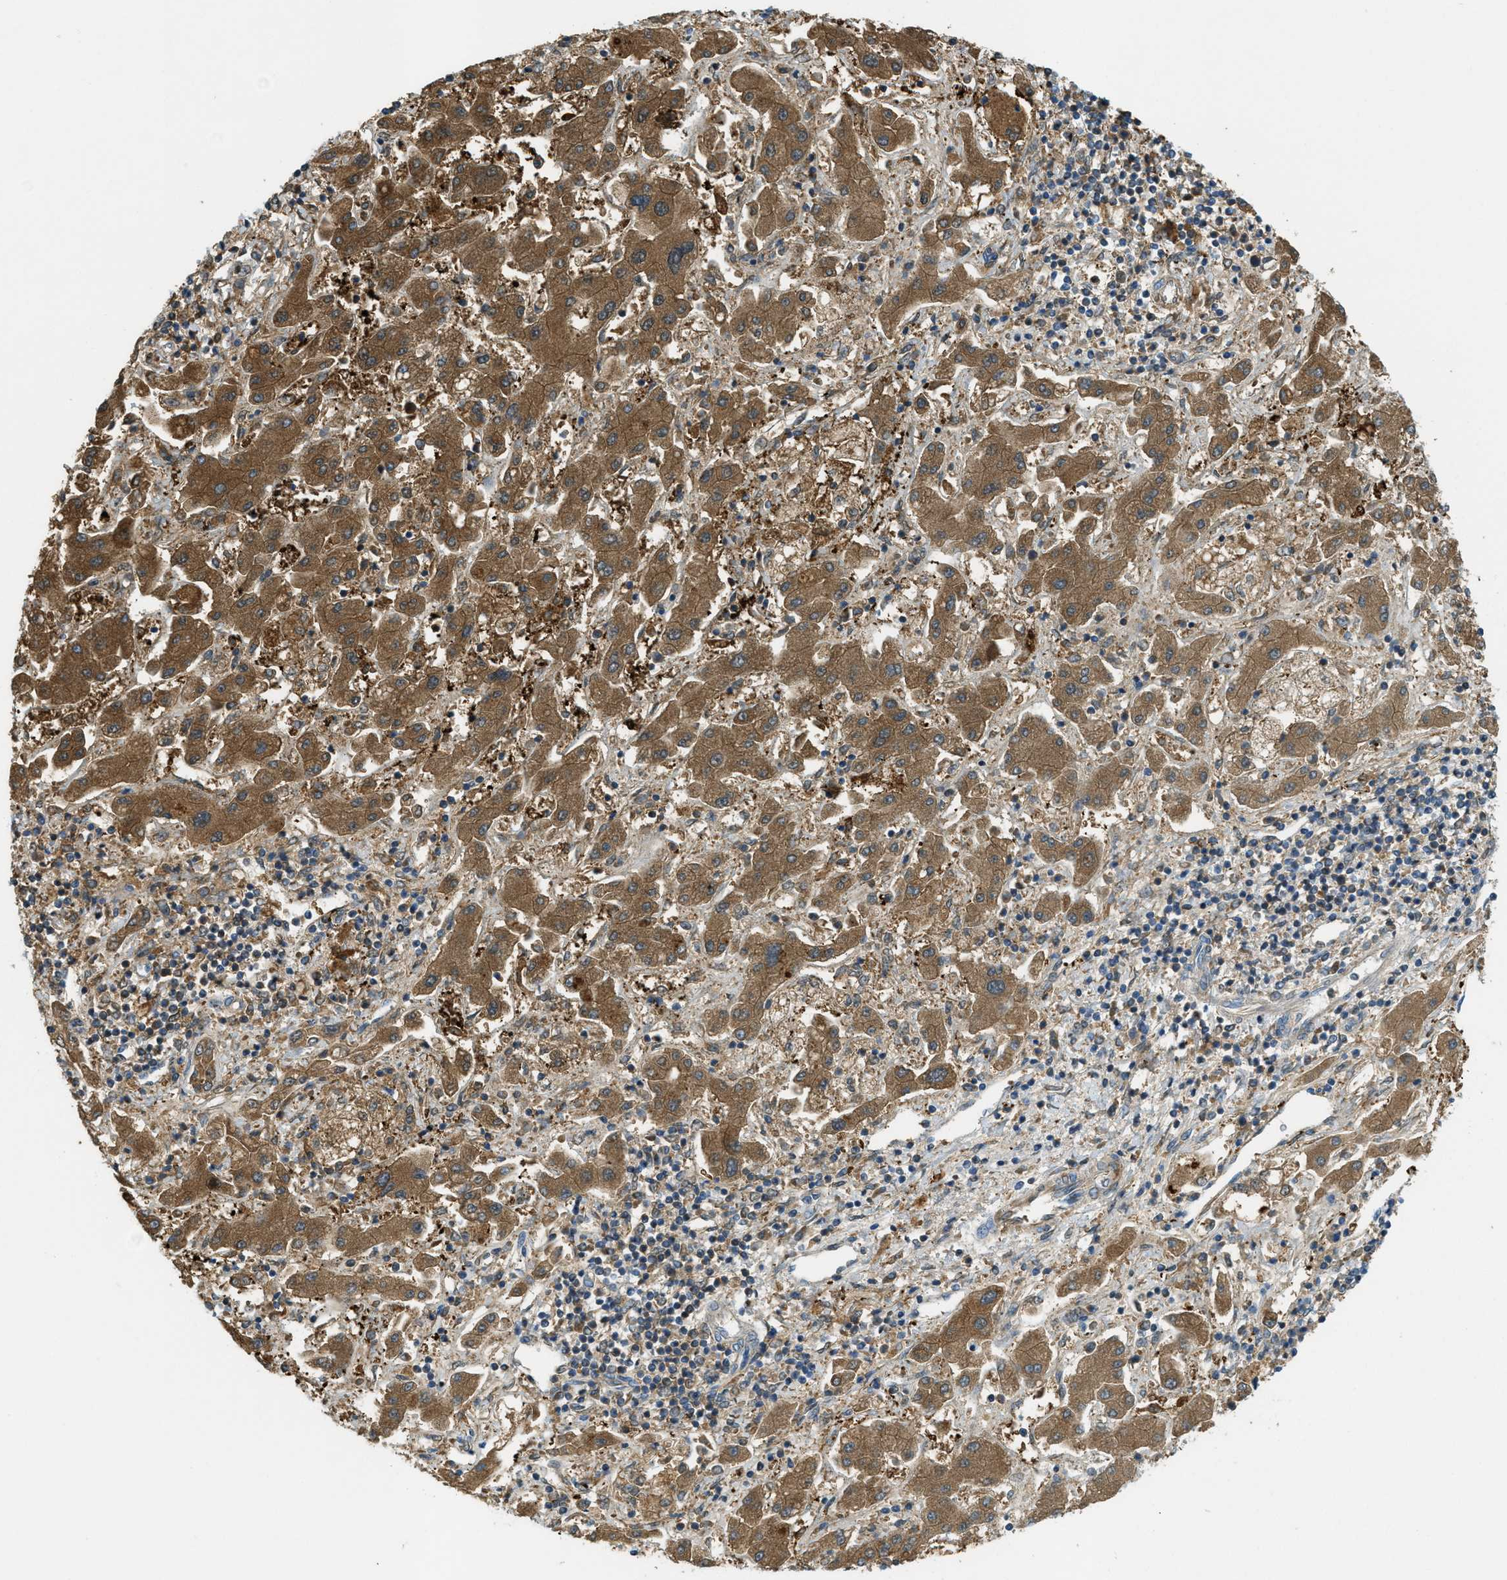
{"staining": {"intensity": "moderate", "quantity": ">75%", "location": "cytoplasmic/membranous"}, "tissue": "liver cancer", "cell_type": "Tumor cells", "image_type": "cancer", "snomed": [{"axis": "morphology", "description": "Cholangiocarcinoma"}, {"axis": "topography", "description": "Liver"}], "caption": "The immunohistochemical stain shows moderate cytoplasmic/membranous expression in tumor cells of cholangiocarcinoma (liver) tissue.", "gene": "RFFL", "patient": {"sex": "male", "age": 50}}